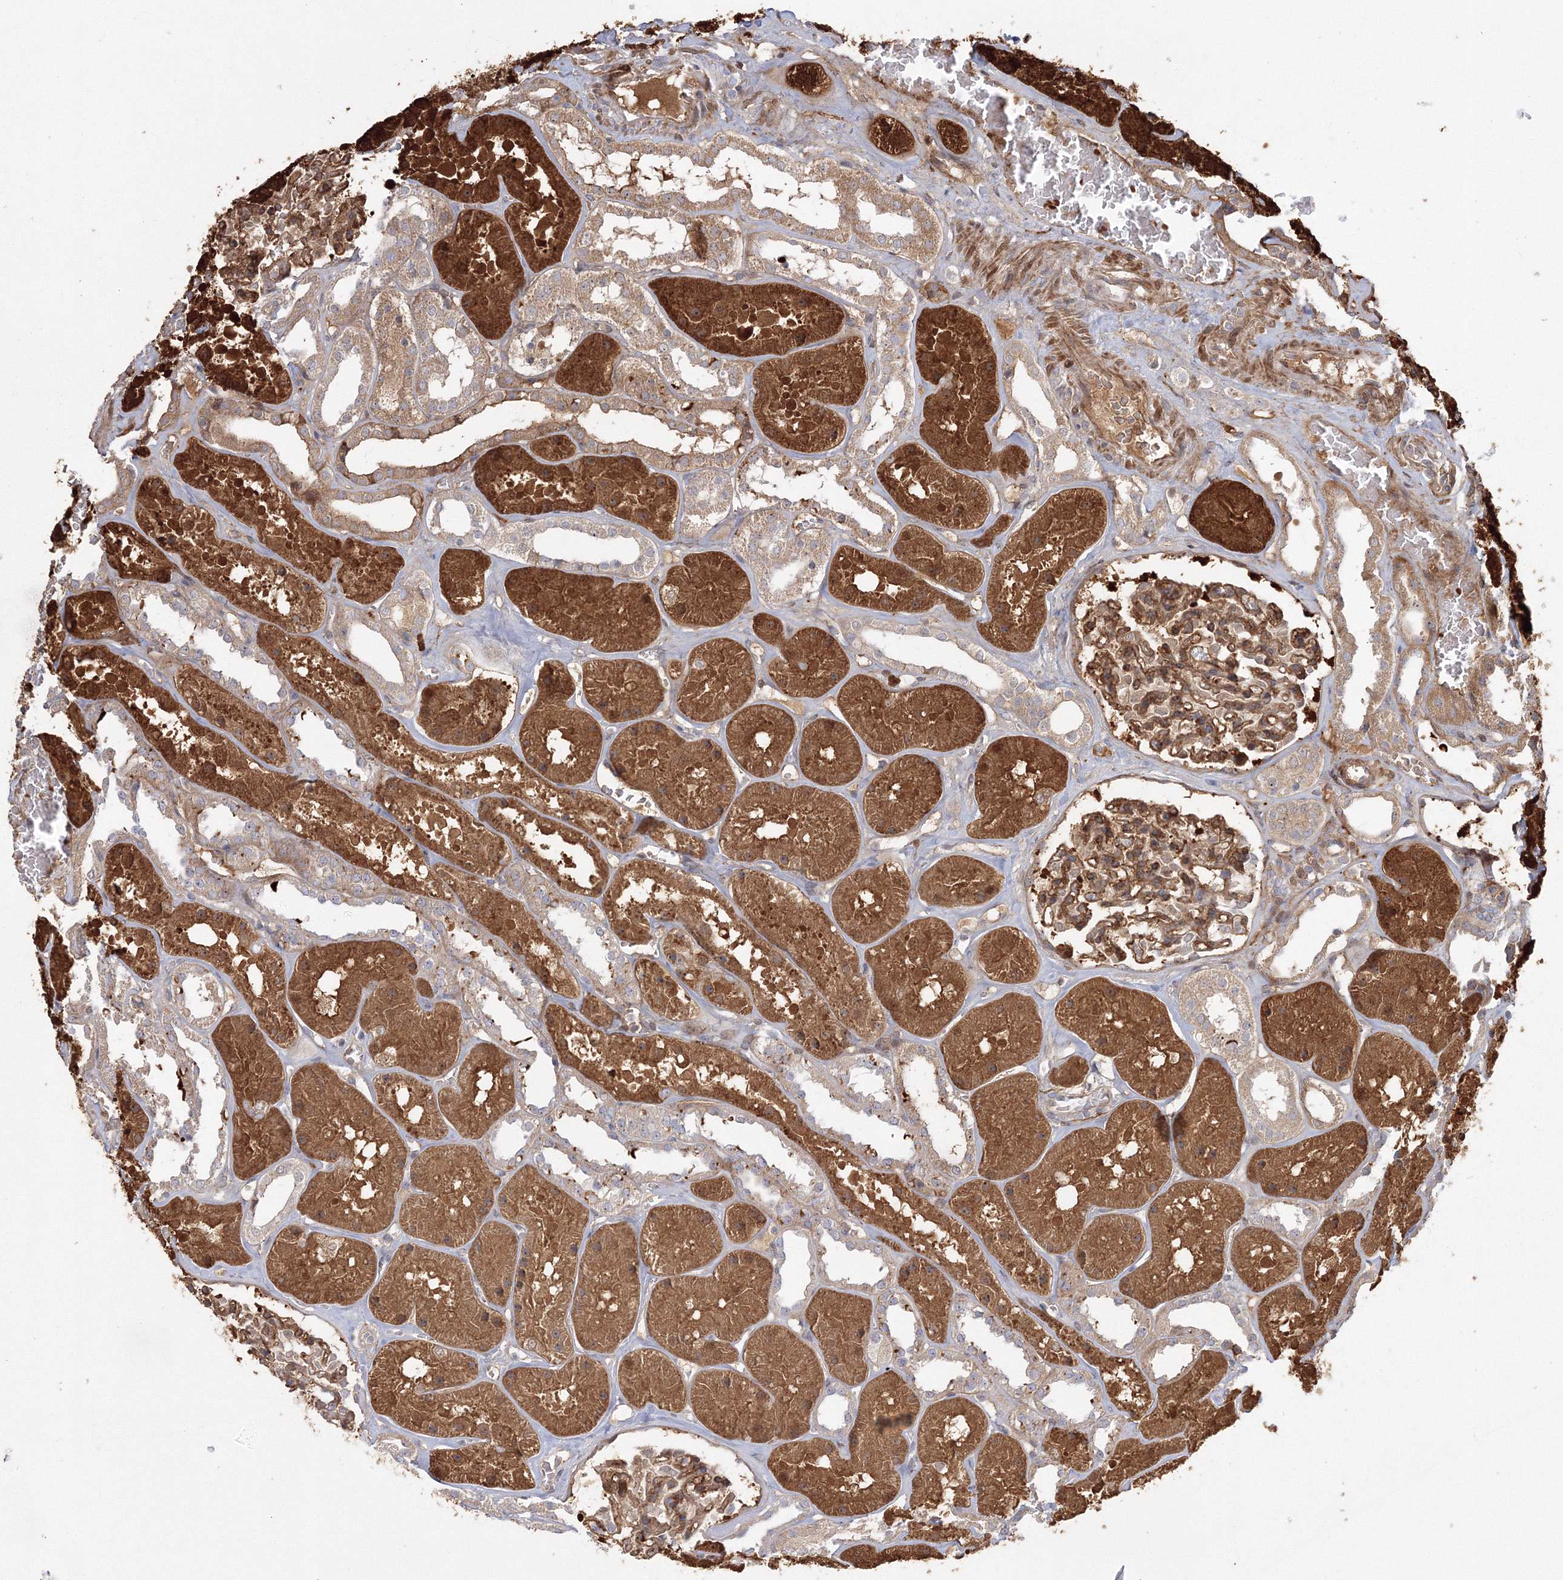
{"staining": {"intensity": "moderate", "quantity": ">75%", "location": "cytoplasmic/membranous"}, "tissue": "kidney", "cell_type": "Cells in glomeruli", "image_type": "normal", "snomed": [{"axis": "morphology", "description": "Normal tissue, NOS"}, {"axis": "topography", "description": "Kidney"}], "caption": "Kidney stained for a protein exhibits moderate cytoplasmic/membranous positivity in cells in glomeruli. (DAB = brown stain, brightfield microscopy at high magnification).", "gene": "NPM3", "patient": {"sex": "female", "age": 41}}